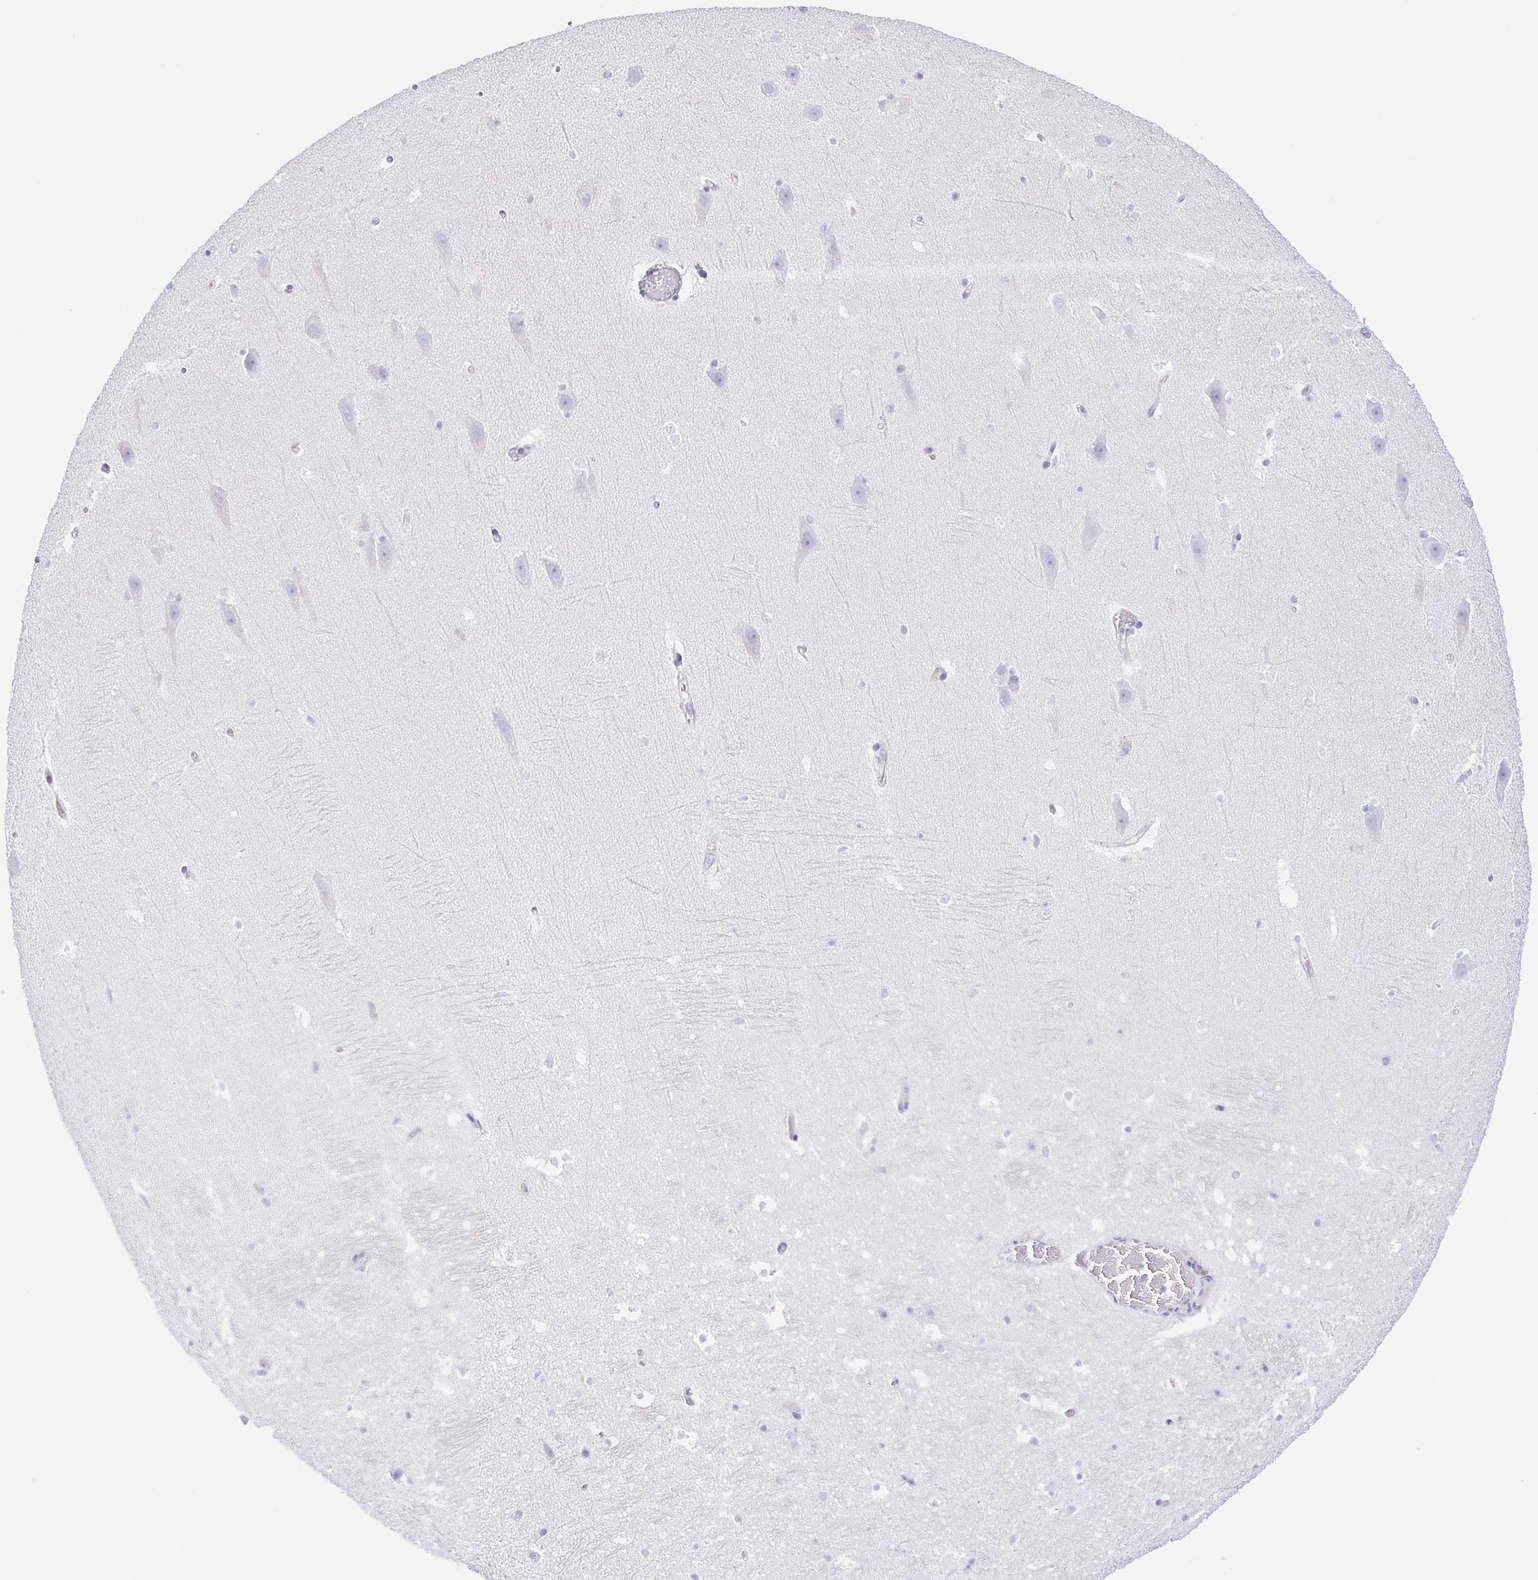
{"staining": {"intensity": "negative", "quantity": "none", "location": "none"}, "tissue": "hippocampus", "cell_type": "Glial cells", "image_type": "normal", "snomed": [{"axis": "morphology", "description": "Normal tissue, NOS"}, {"axis": "topography", "description": "Hippocampus"}], "caption": "IHC image of unremarkable hippocampus stained for a protein (brown), which demonstrates no staining in glial cells.", "gene": "CYP11A1", "patient": {"sex": "male", "age": 26}}